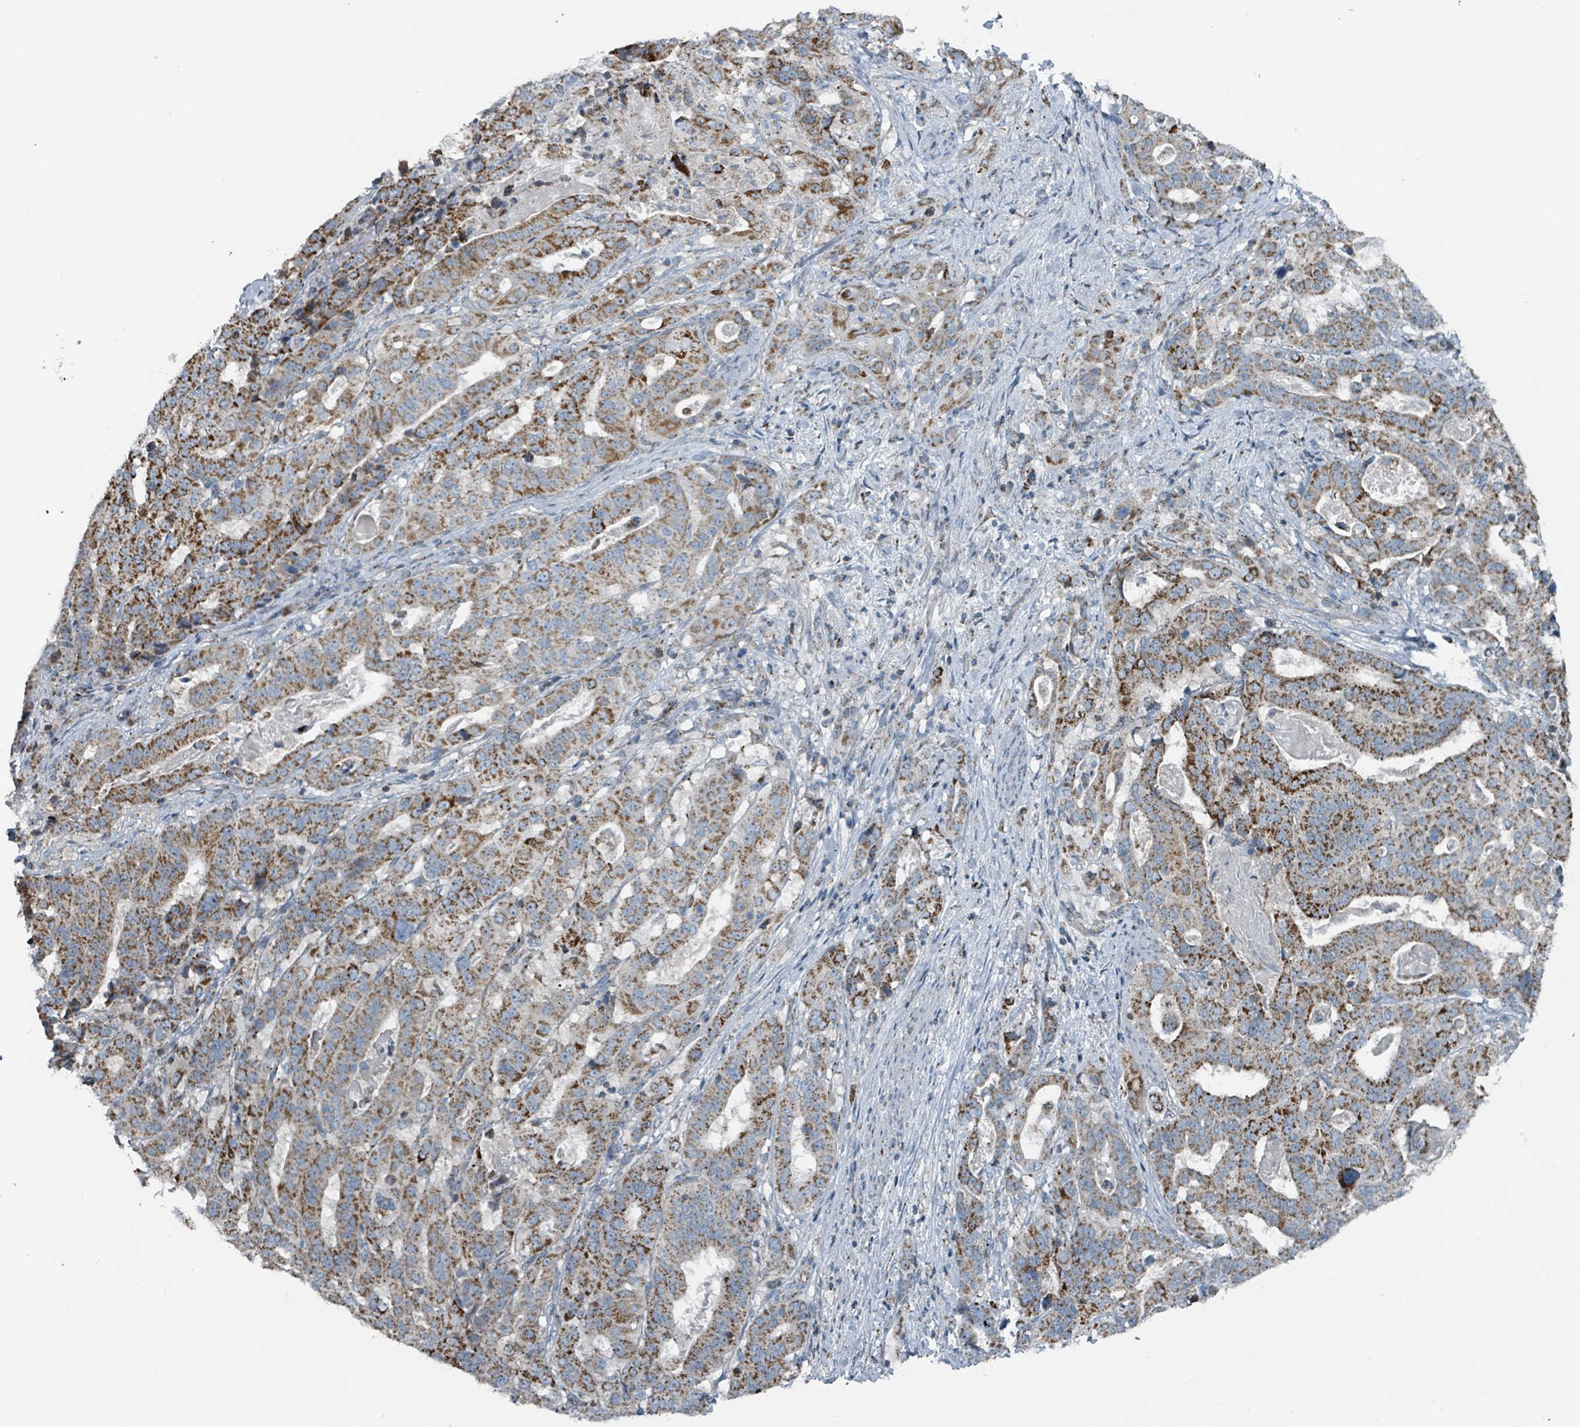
{"staining": {"intensity": "moderate", "quantity": ">75%", "location": "cytoplasmic/membranous"}, "tissue": "stomach cancer", "cell_type": "Tumor cells", "image_type": "cancer", "snomed": [{"axis": "morphology", "description": "Adenocarcinoma, NOS"}, {"axis": "topography", "description": "Stomach"}], "caption": "Immunohistochemical staining of human adenocarcinoma (stomach) reveals medium levels of moderate cytoplasmic/membranous expression in approximately >75% of tumor cells. (DAB = brown stain, brightfield microscopy at high magnification).", "gene": "ABHD18", "patient": {"sex": "male", "age": 48}}